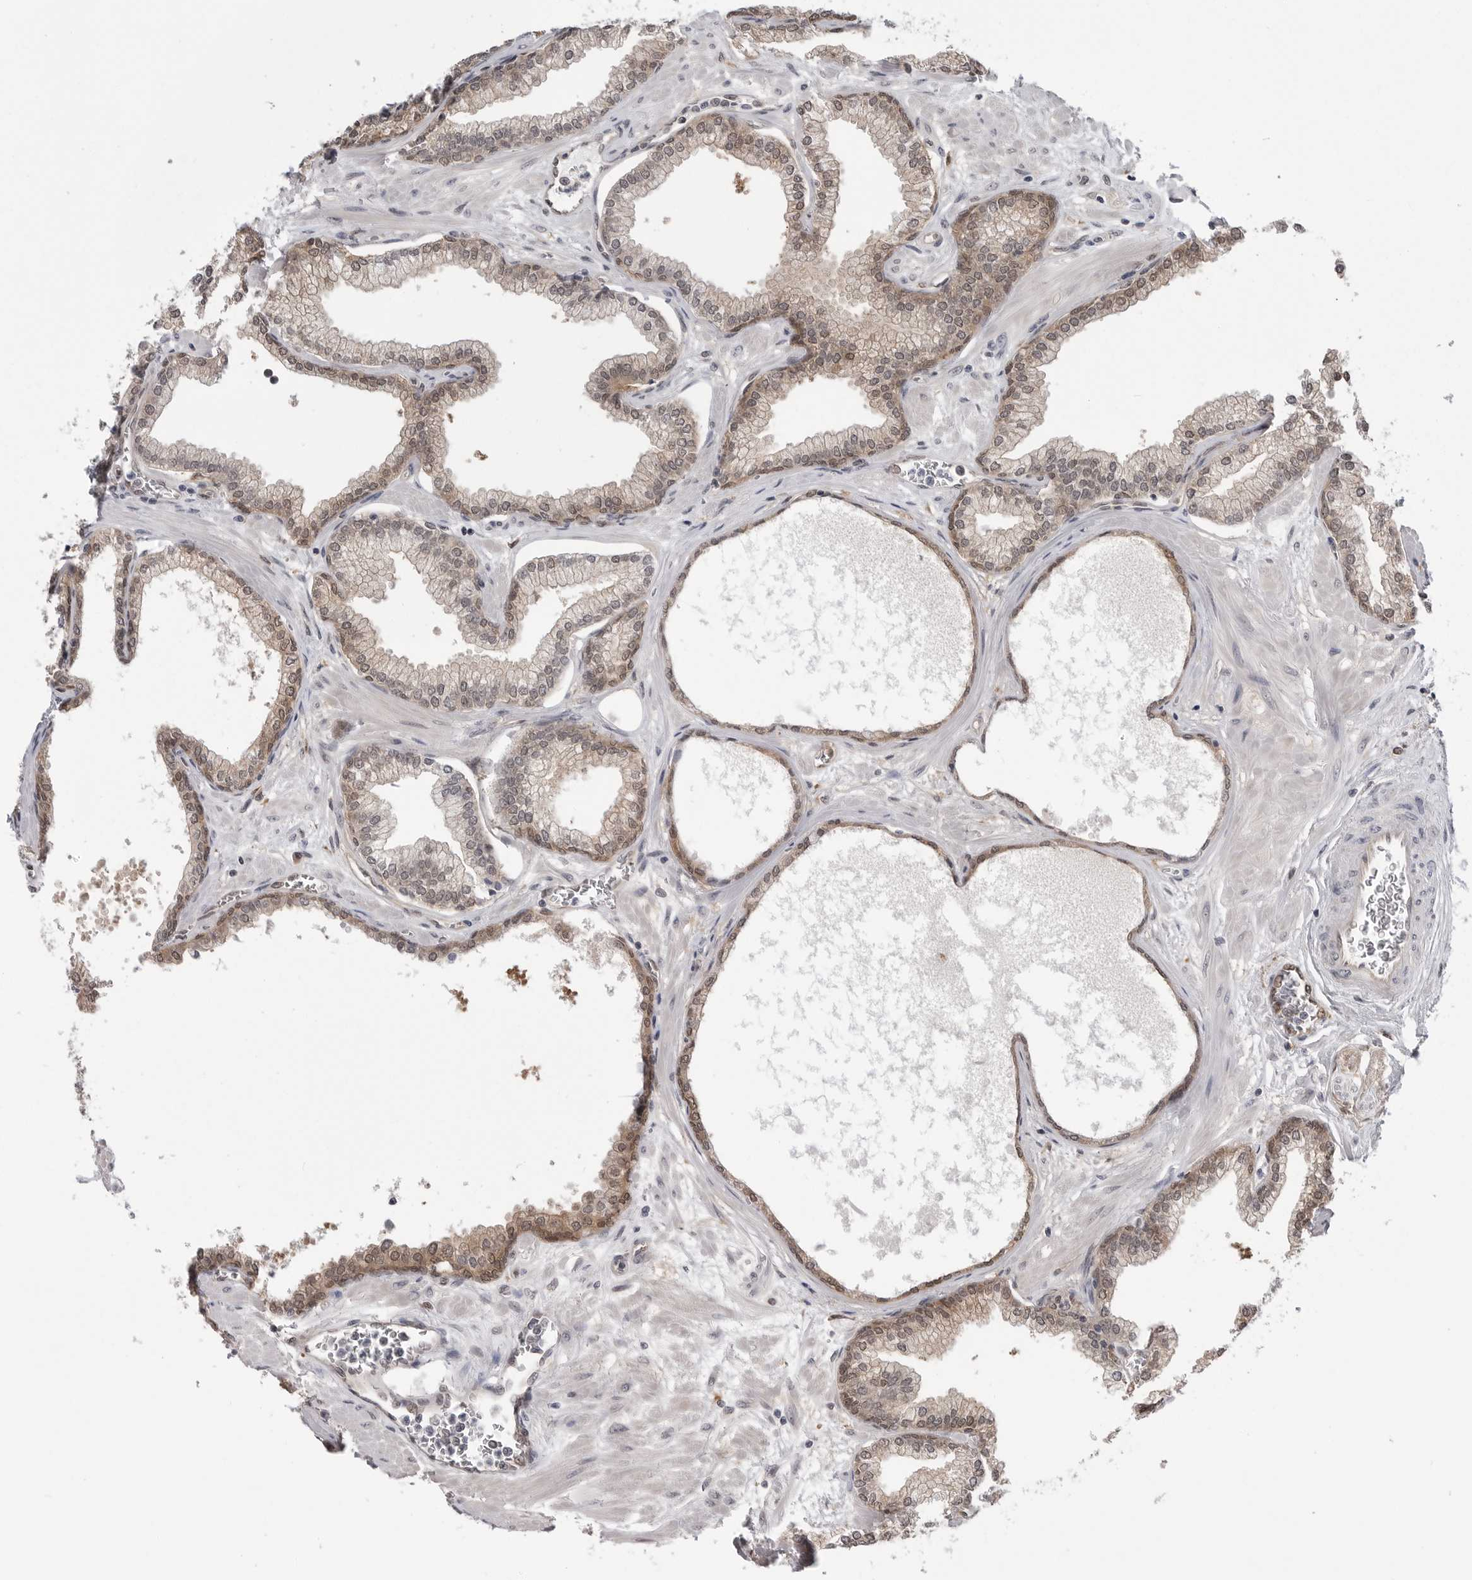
{"staining": {"intensity": "weak", "quantity": ">75%", "location": "cytoplasmic/membranous,nuclear"}, "tissue": "prostate", "cell_type": "Glandular cells", "image_type": "normal", "snomed": [{"axis": "morphology", "description": "Normal tissue, NOS"}, {"axis": "morphology", "description": "Urothelial carcinoma, Low grade"}, {"axis": "topography", "description": "Urinary bladder"}, {"axis": "topography", "description": "Prostate"}], "caption": "IHC image of normal prostate: prostate stained using IHC shows low levels of weak protein expression localized specifically in the cytoplasmic/membranous,nuclear of glandular cells, appearing as a cytoplasmic/membranous,nuclear brown color.", "gene": "PNPO", "patient": {"sex": "male", "age": 60}}